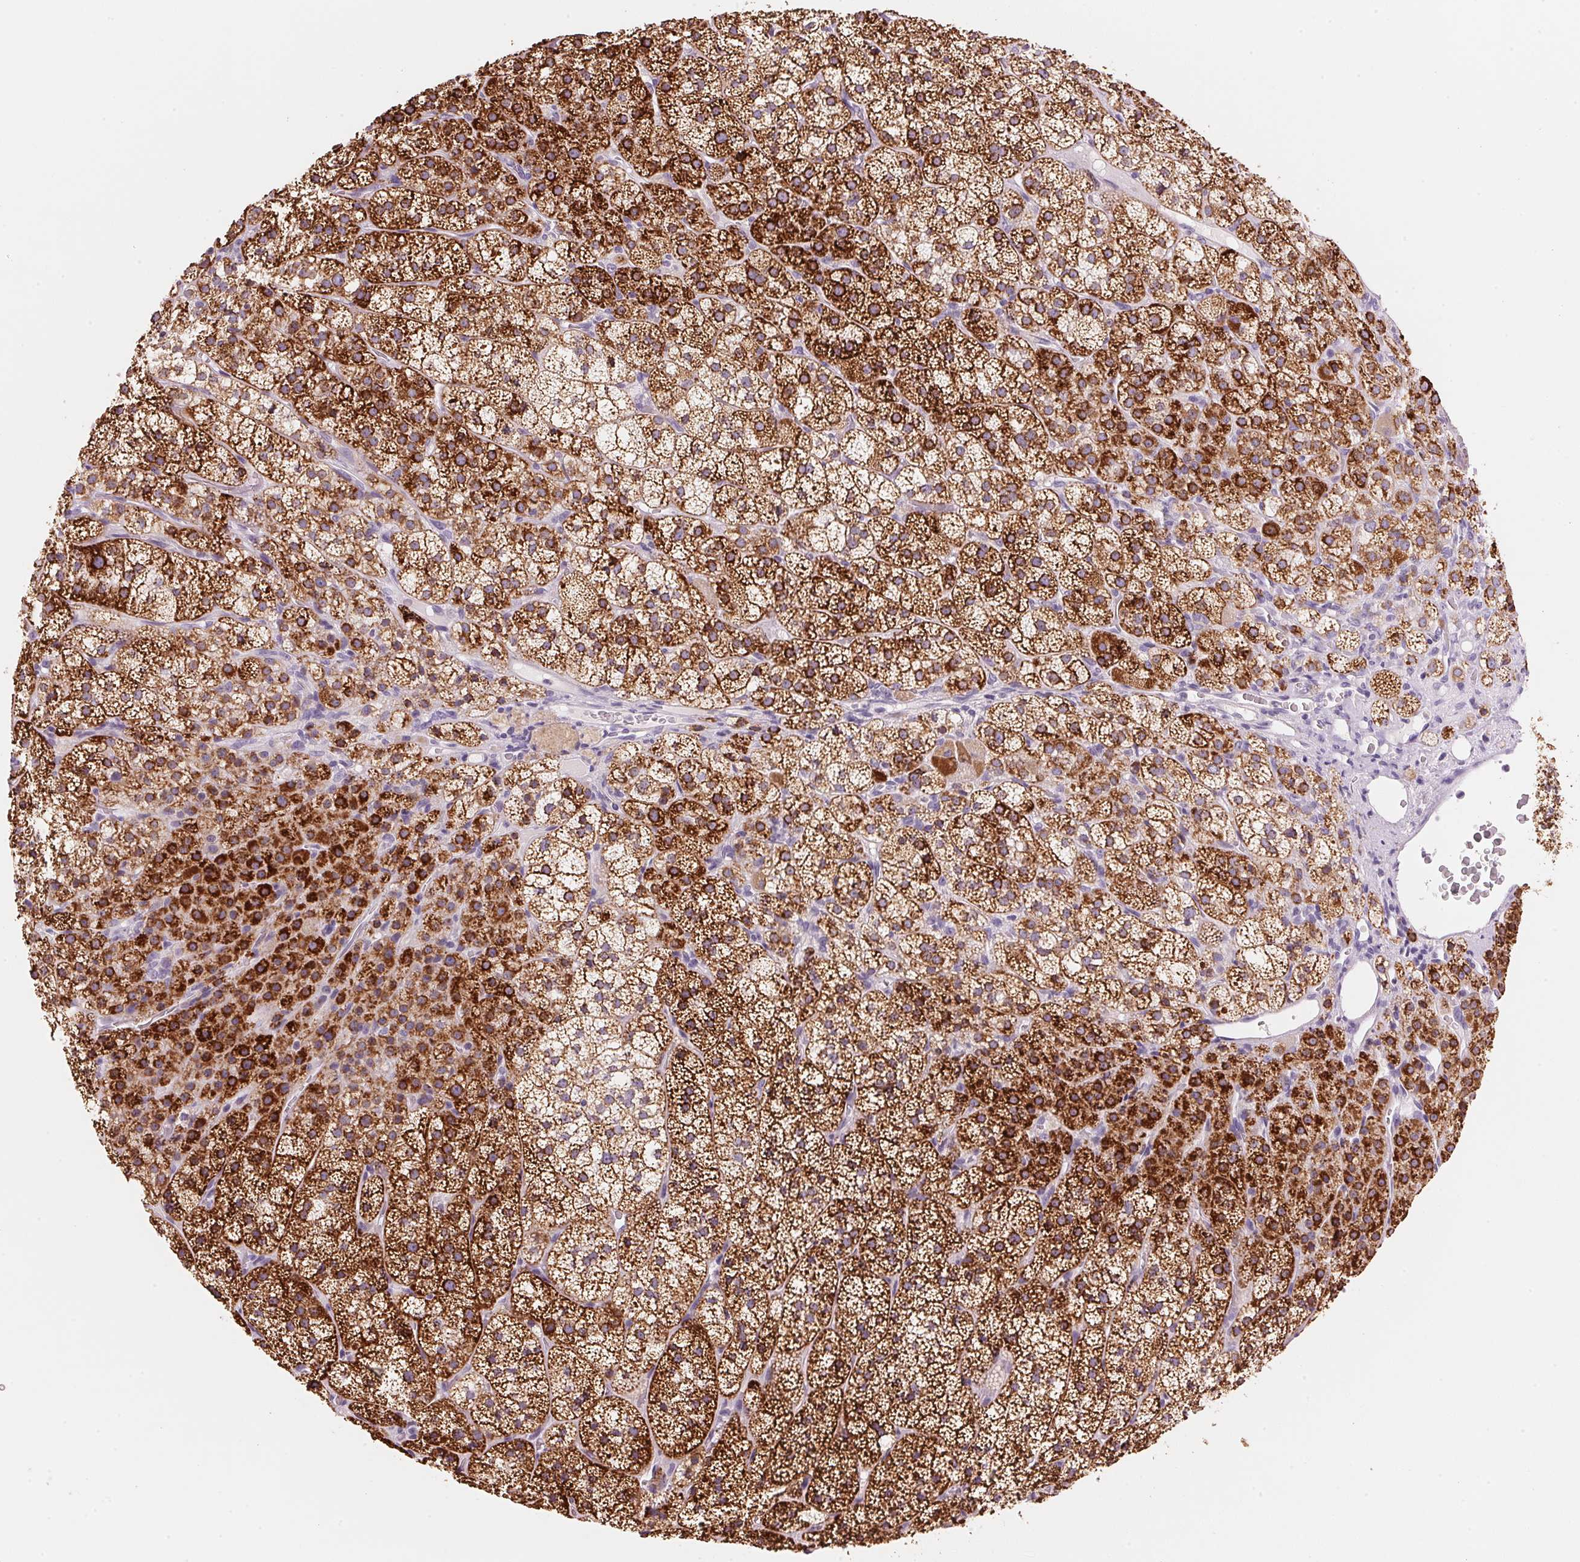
{"staining": {"intensity": "strong", "quantity": ">75%", "location": "cytoplasmic/membranous"}, "tissue": "adrenal gland", "cell_type": "Glandular cells", "image_type": "normal", "snomed": [{"axis": "morphology", "description": "Normal tissue, NOS"}, {"axis": "topography", "description": "Adrenal gland"}], "caption": "Adrenal gland stained with immunohistochemistry (IHC) shows strong cytoplasmic/membranous expression in approximately >75% of glandular cells.", "gene": "CYP11B1", "patient": {"sex": "female", "age": 60}}